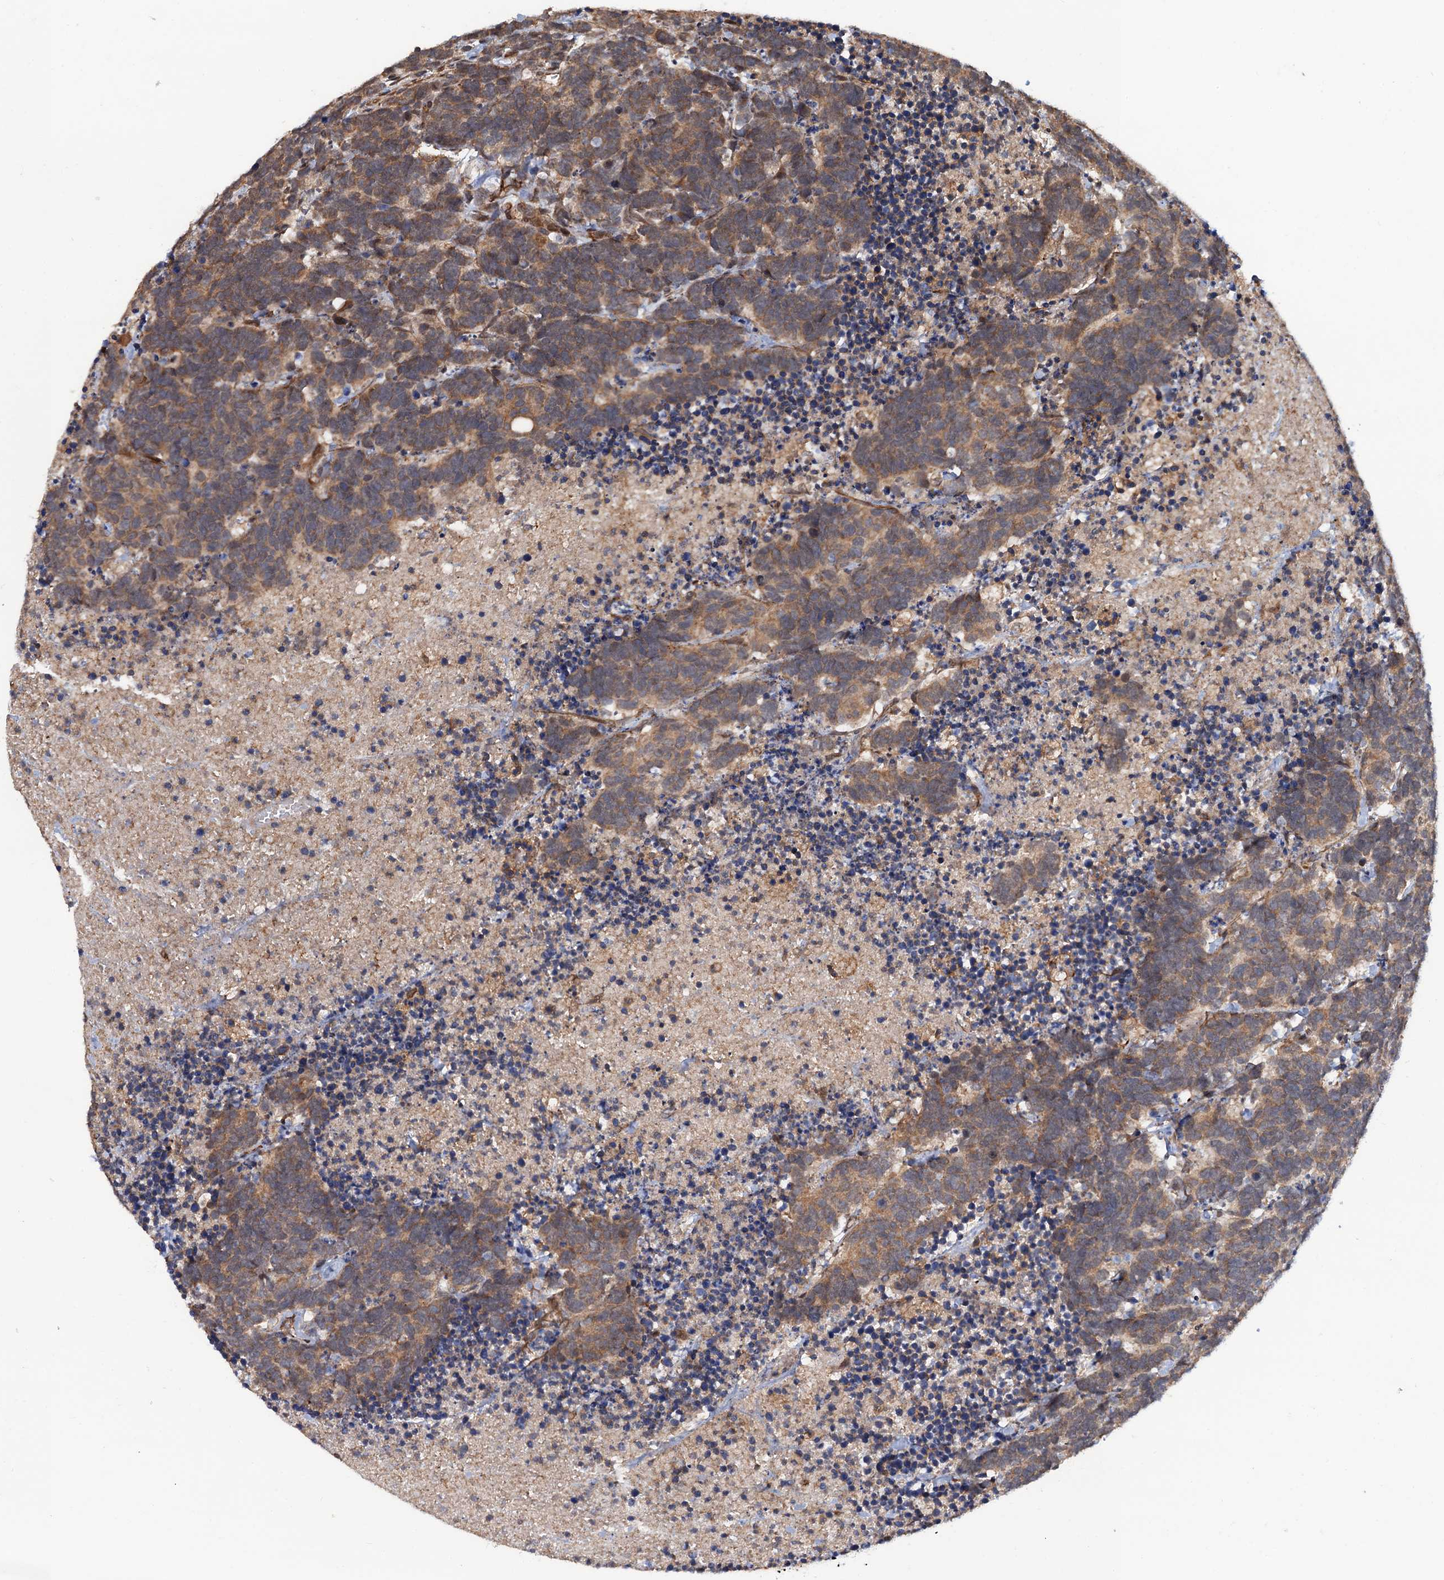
{"staining": {"intensity": "moderate", "quantity": ">75%", "location": "cytoplasmic/membranous"}, "tissue": "carcinoid", "cell_type": "Tumor cells", "image_type": "cancer", "snomed": [{"axis": "morphology", "description": "Carcinoma, NOS"}, {"axis": "morphology", "description": "Carcinoid, malignant, NOS"}, {"axis": "topography", "description": "Urinary bladder"}], "caption": "DAB immunohistochemical staining of carcinoid (malignant) reveals moderate cytoplasmic/membranous protein staining in approximately >75% of tumor cells. Immunohistochemistry (ihc) stains the protein in brown and the nuclei are stained blue.", "gene": "FSIP1", "patient": {"sex": "male", "age": 57}}